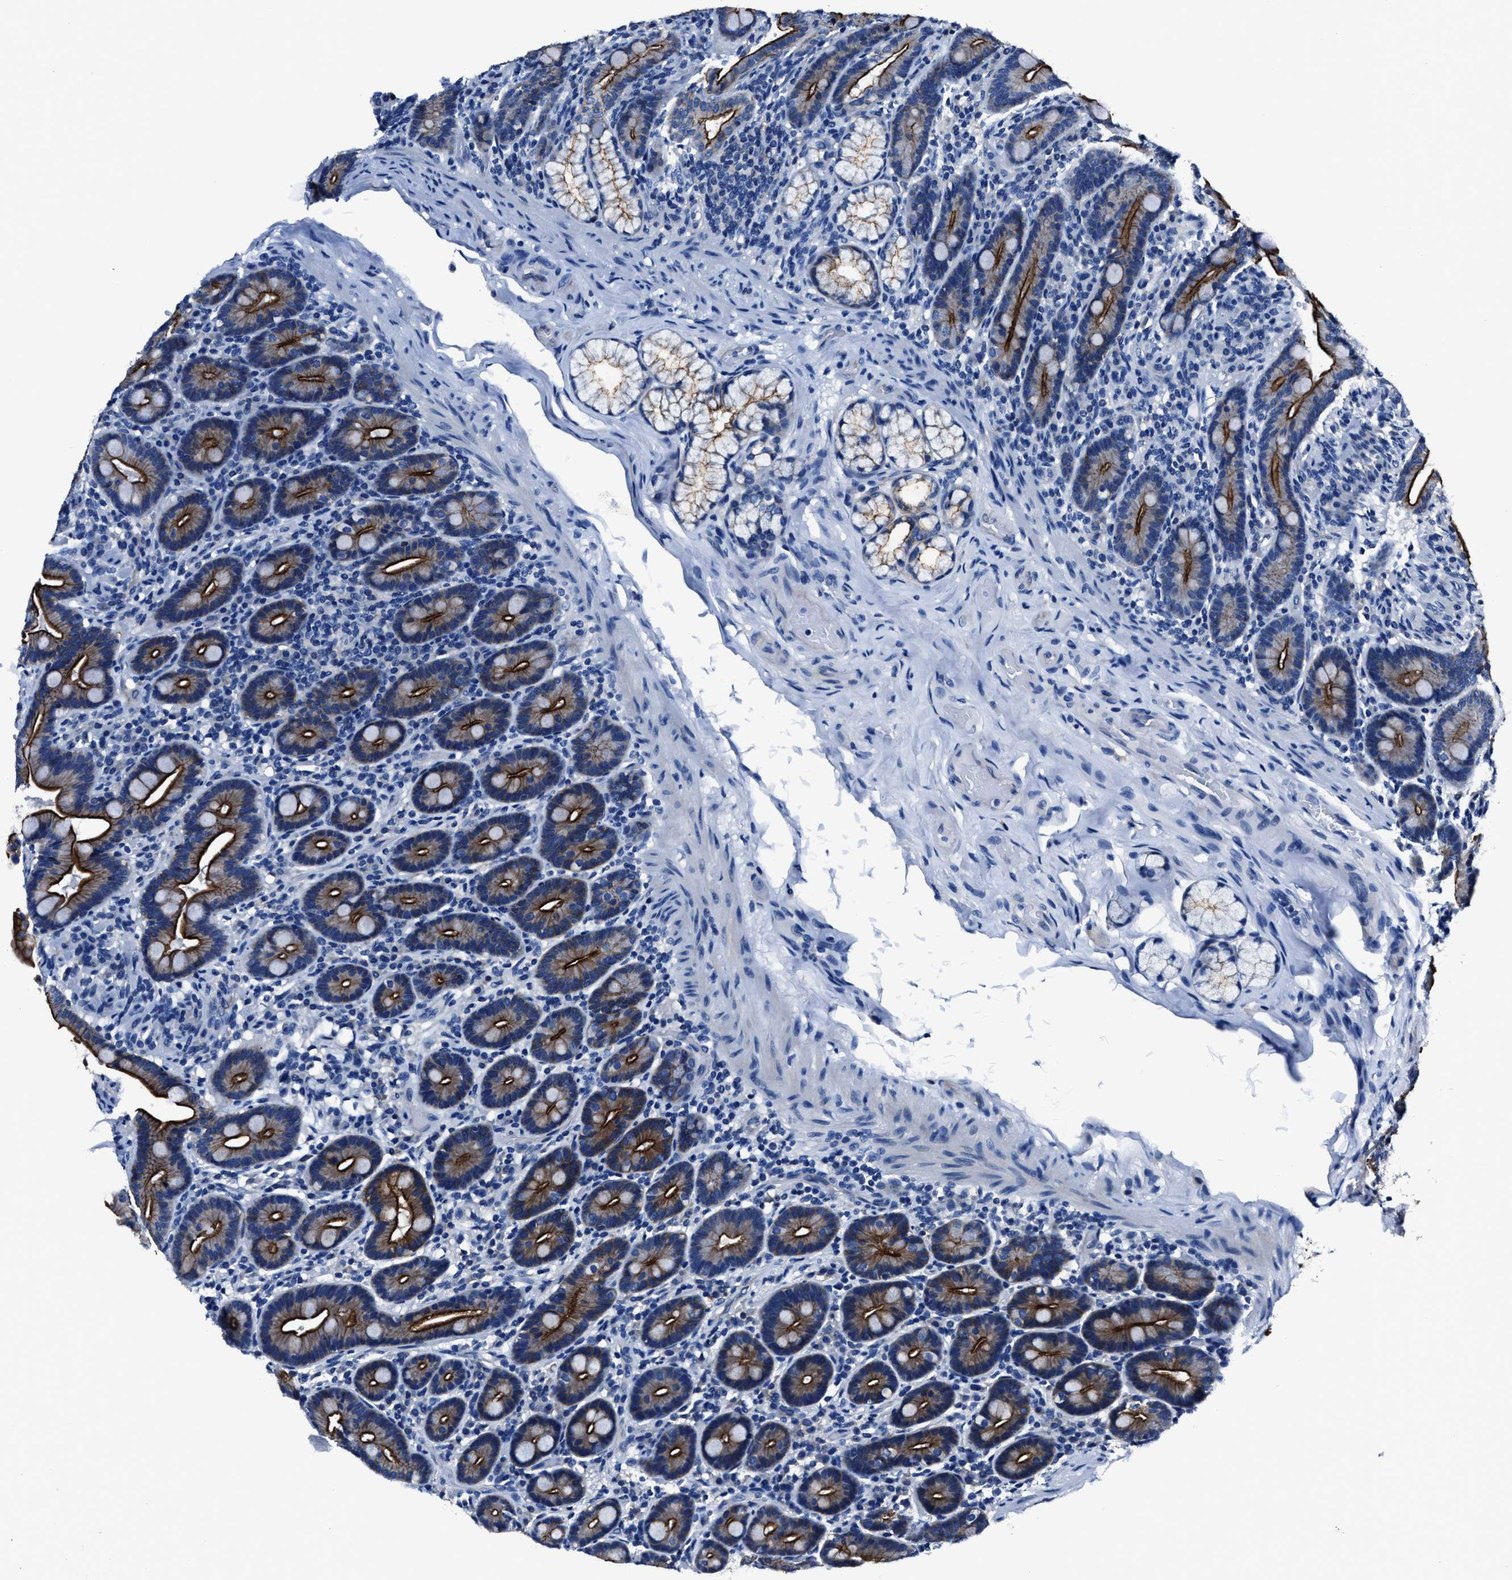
{"staining": {"intensity": "strong", "quantity": ">75%", "location": "cytoplasmic/membranous"}, "tissue": "duodenum", "cell_type": "Glandular cells", "image_type": "normal", "snomed": [{"axis": "morphology", "description": "Normal tissue, NOS"}, {"axis": "topography", "description": "Duodenum"}], "caption": "This is an image of IHC staining of normal duodenum, which shows strong expression in the cytoplasmic/membranous of glandular cells.", "gene": "LMO7", "patient": {"sex": "male", "age": 54}}